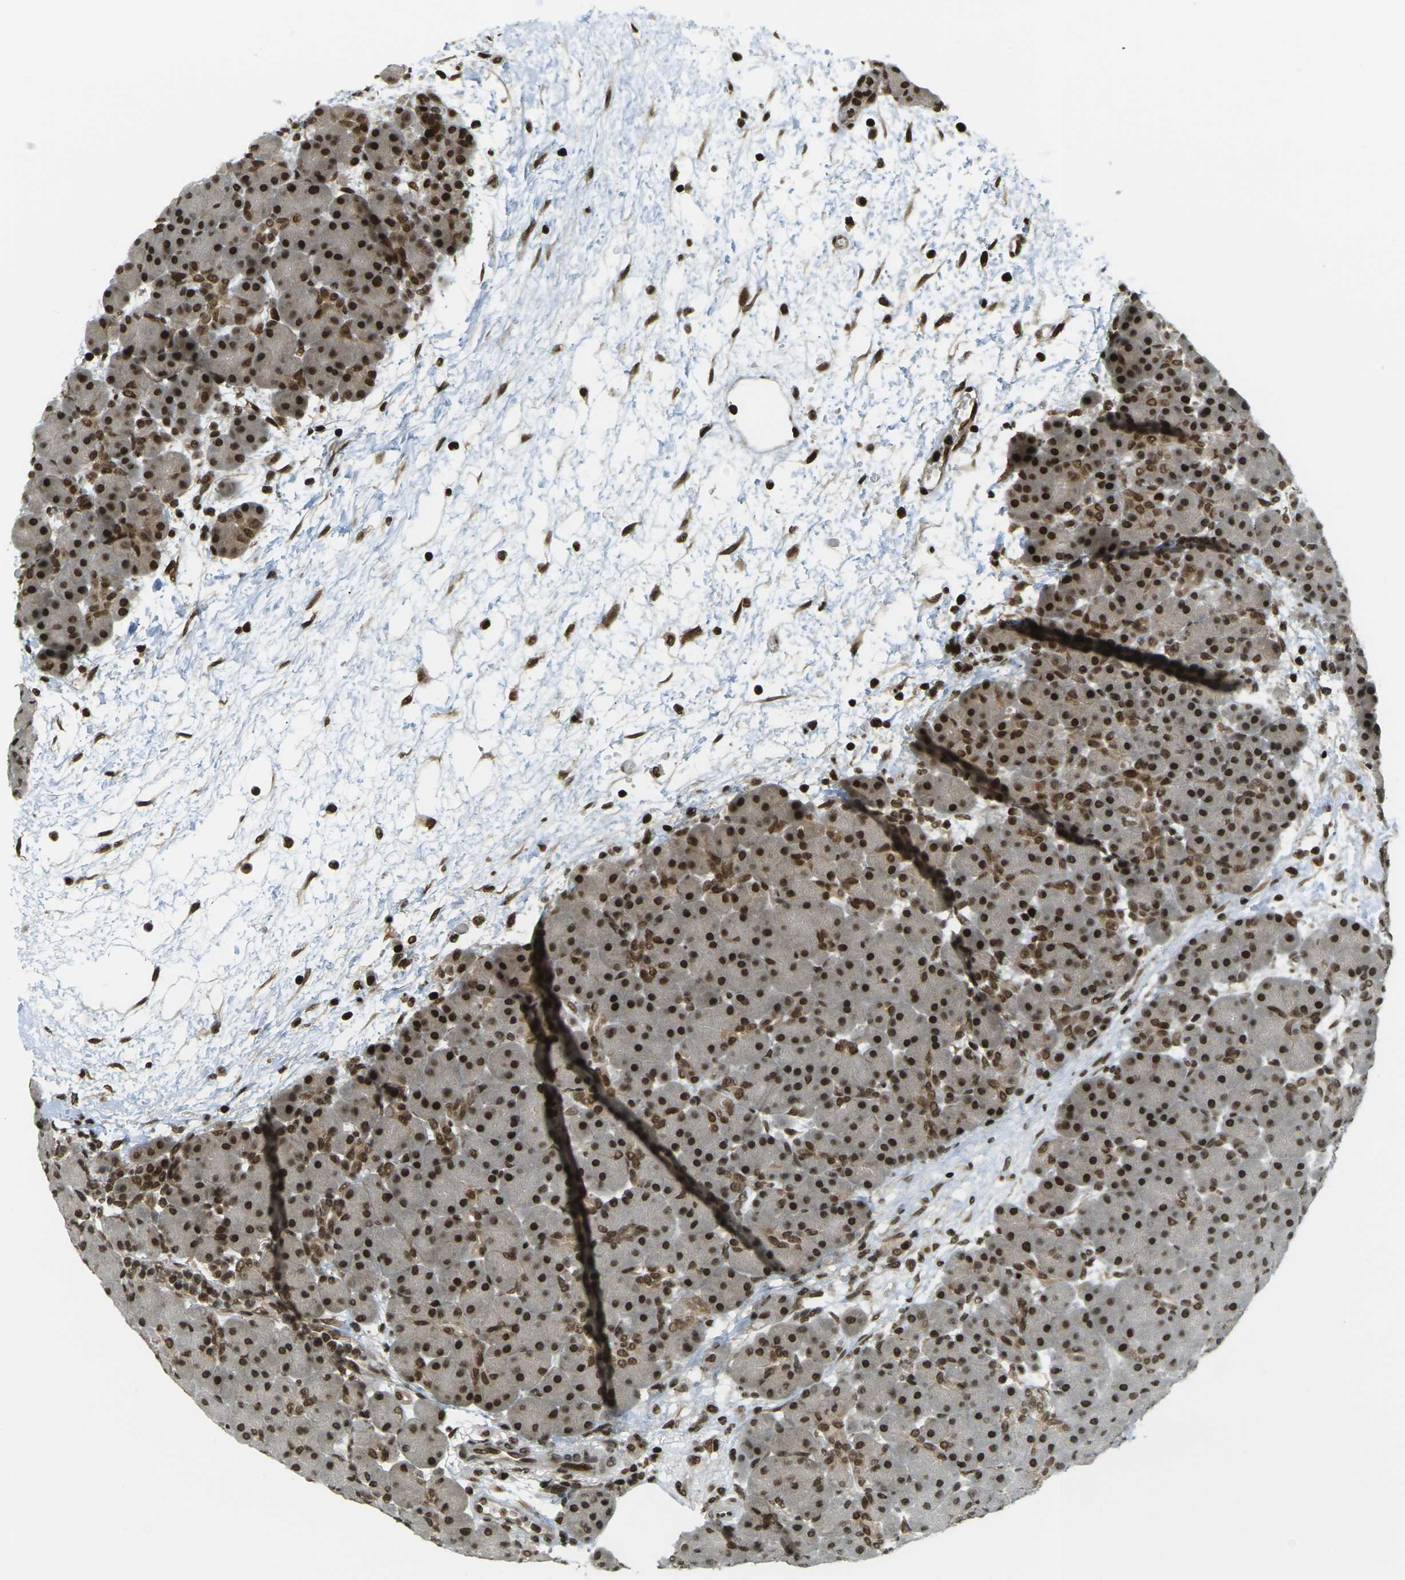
{"staining": {"intensity": "strong", "quantity": ">75%", "location": "nuclear"}, "tissue": "pancreas", "cell_type": "Exocrine glandular cells", "image_type": "normal", "snomed": [{"axis": "morphology", "description": "Normal tissue, NOS"}, {"axis": "topography", "description": "Pancreas"}], "caption": "The immunohistochemical stain shows strong nuclear staining in exocrine glandular cells of normal pancreas.", "gene": "RUVBL2", "patient": {"sex": "male", "age": 66}}